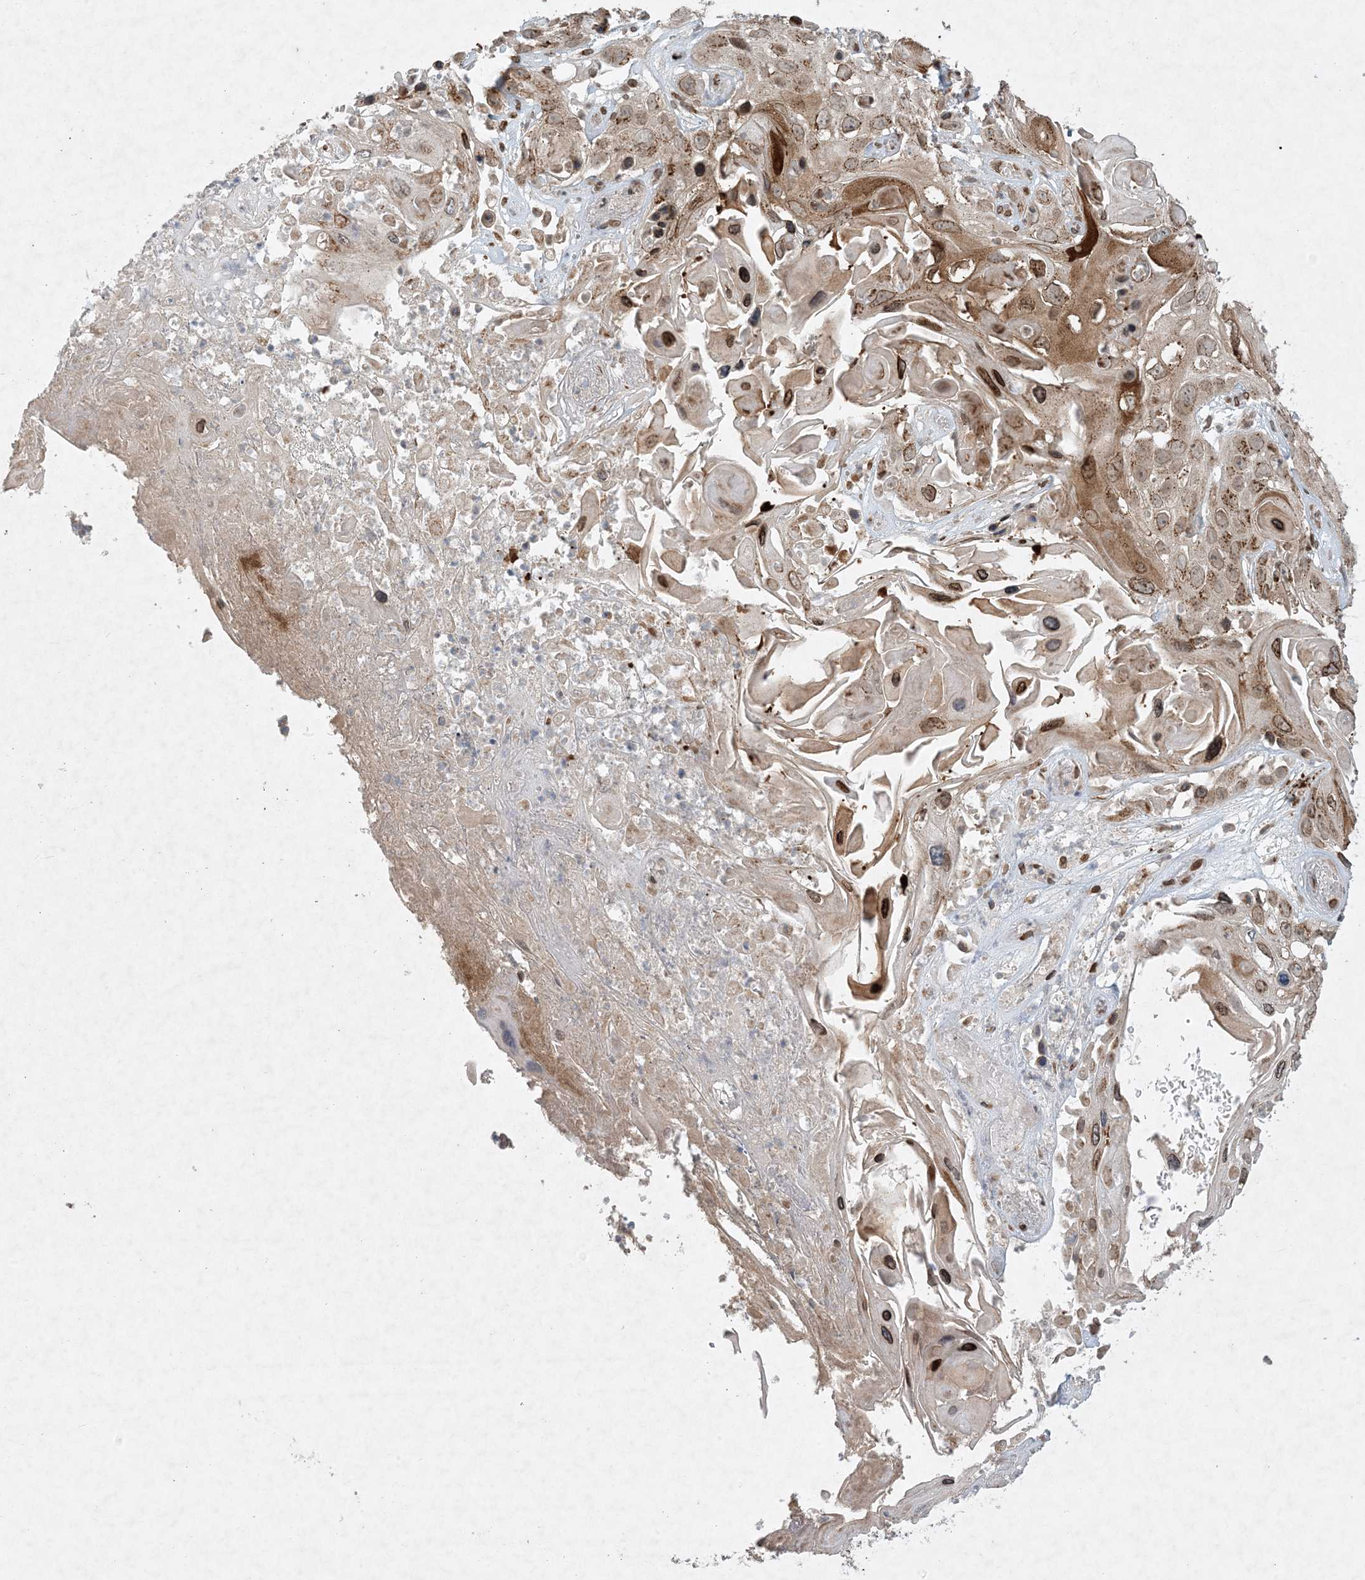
{"staining": {"intensity": "moderate", "quantity": ">75%", "location": "cytoplasmic/membranous,nuclear"}, "tissue": "skin cancer", "cell_type": "Tumor cells", "image_type": "cancer", "snomed": [{"axis": "morphology", "description": "Squamous cell carcinoma, NOS"}, {"axis": "topography", "description": "Skin"}], "caption": "This is a photomicrograph of IHC staining of skin squamous cell carcinoma, which shows moderate positivity in the cytoplasmic/membranous and nuclear of tumor cells.", "gene": "SLC35A2", "patient": {"sex": "male", "age": 55}}